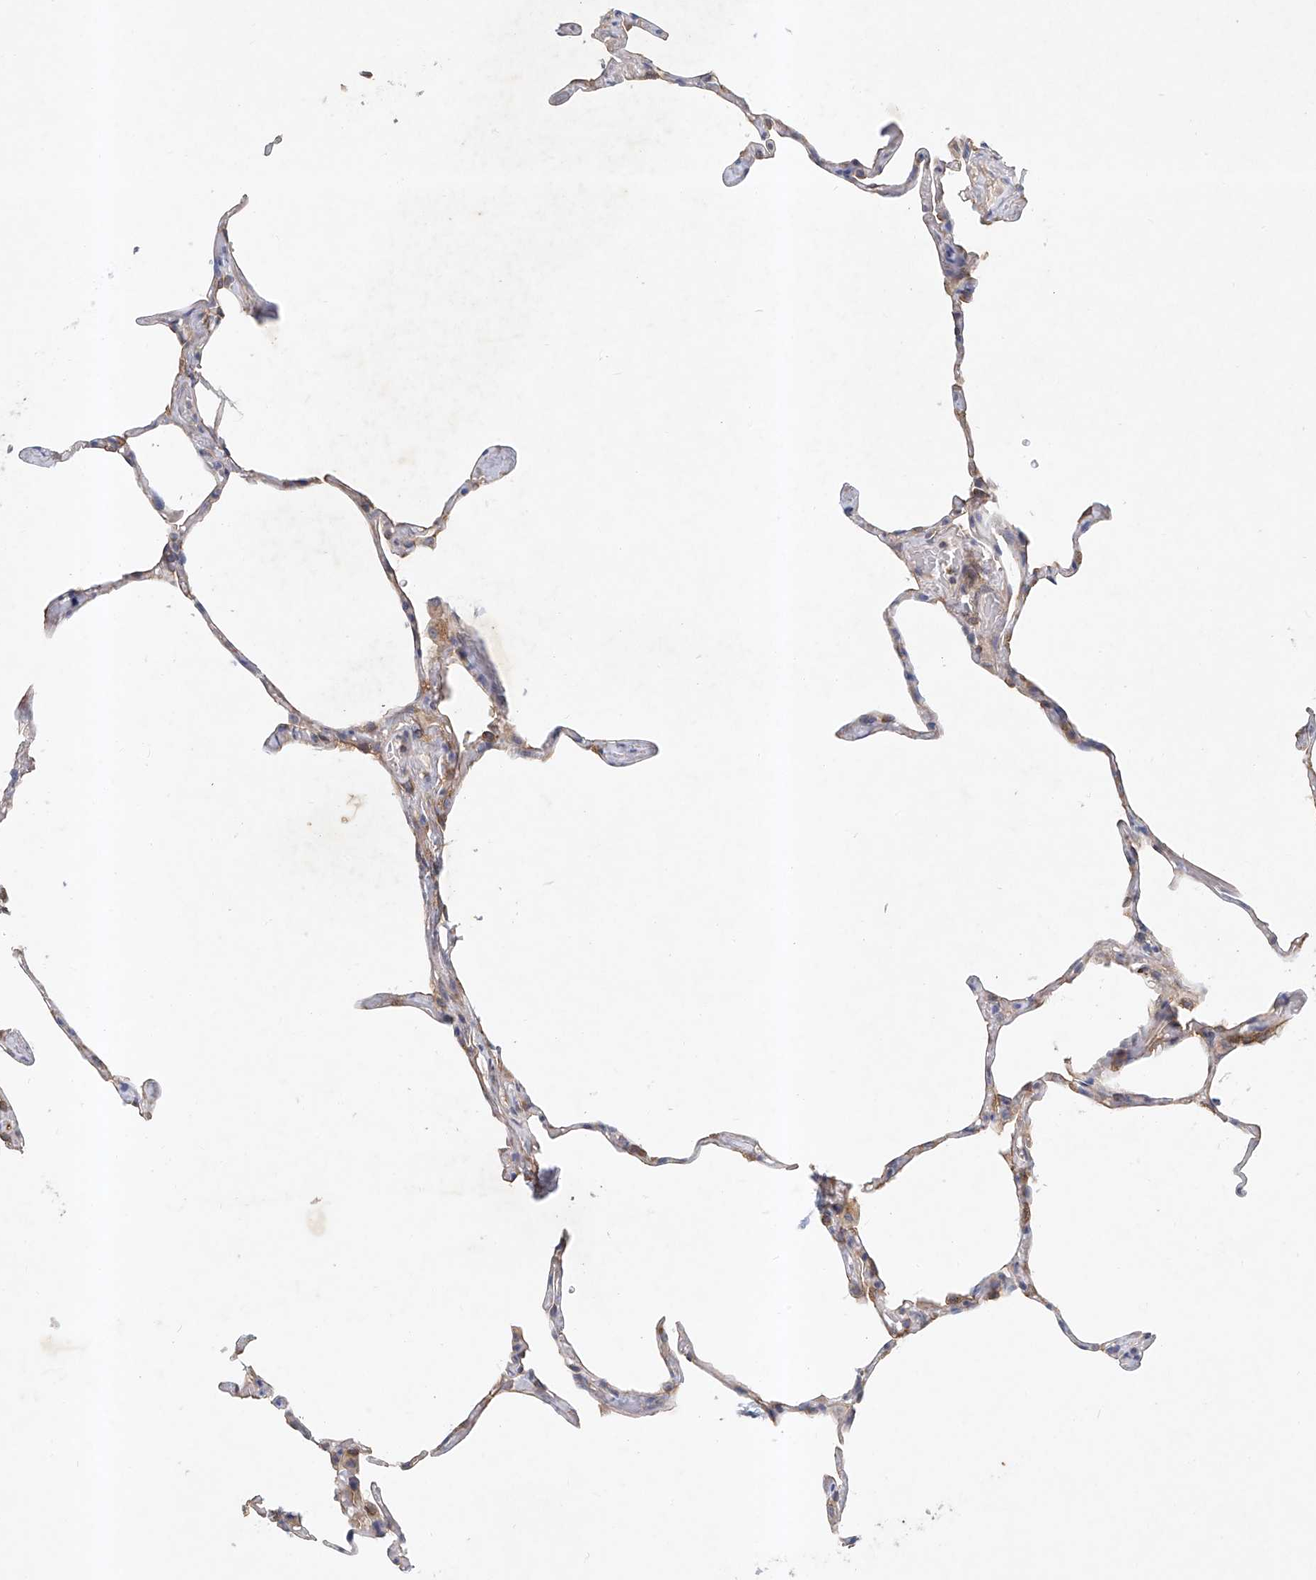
{"staining": {"intensity": "weak", "quantity": "<25%", "location": "cytoplasmic/membranous"}, "tissue": "lung", "cell_type": "Alveolar cells", "image_type": "normal", "snomed": [{"axis": "morphology", "description": "Normal tissue, NOS"}, {"axis": "topography", "description": "Lung"}], "caption": "Lung stained for a protein using immunohistochemistry (IHC) demonstrates no expression alveolar cells.", "gene": "CARMIL1", "patient": {"sex": "male", "age": 65}}